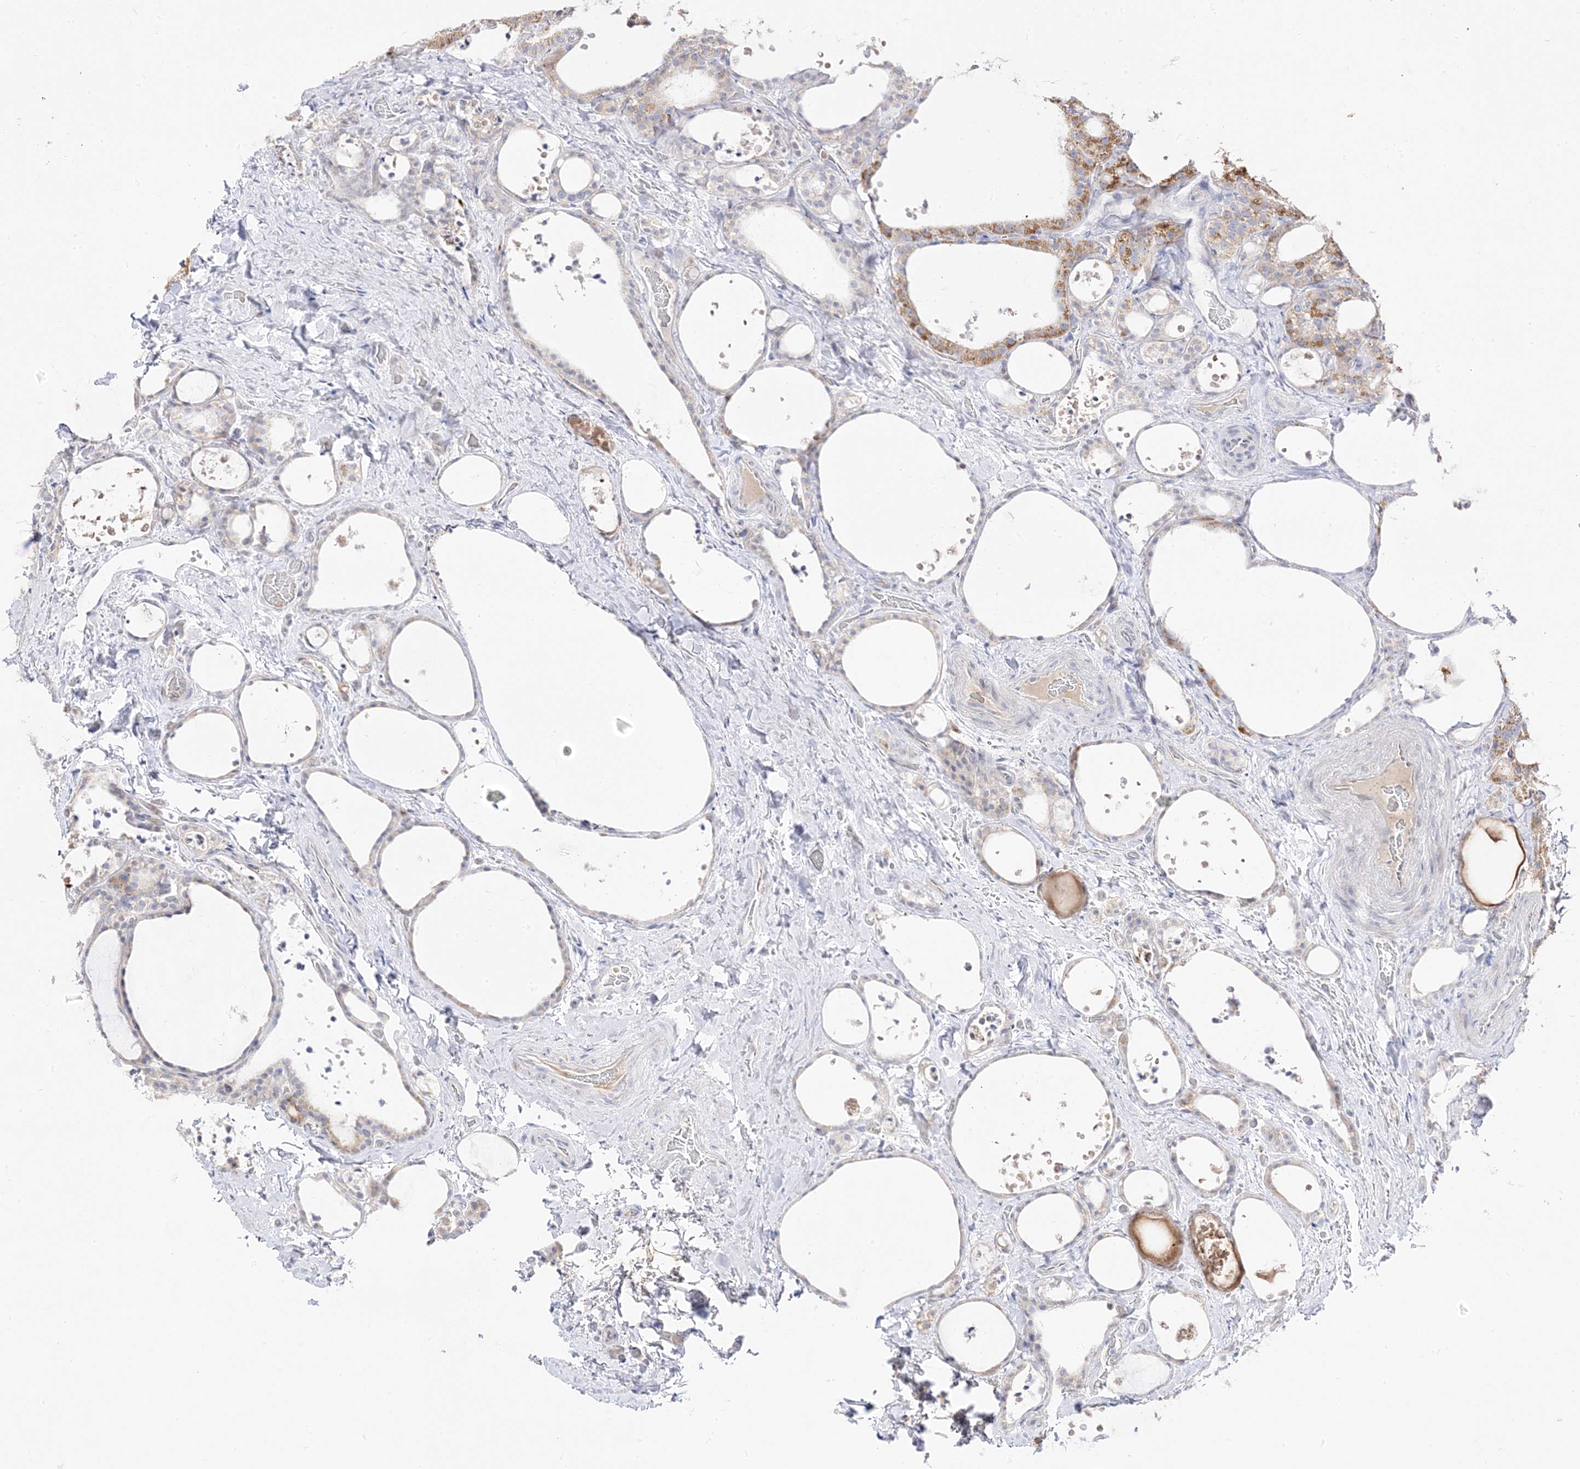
{"staining": {"intensity": "moderate", "quantity": "25%-75%", "location": "cytoplasmic/membranous"}, "tissue": "thyroid cancer", "cell_type": "Tumor cells", "image_type": "cancer", "snomed": [{"axis": "morphology", "description": "Papillary adenocarcinoma, NOS"}, {"axis": "topography", "description": "Thyroid gland"}], "caption": "IHC of human thyroid cancer (papillary adenocarcinoma) displays medium levels of moderate cytoplasmic/membranous positivity in approximately 25%-75% of tumor cells.", "gene": "TRANK1", "patient": {"sex": "male", "age": 77}}